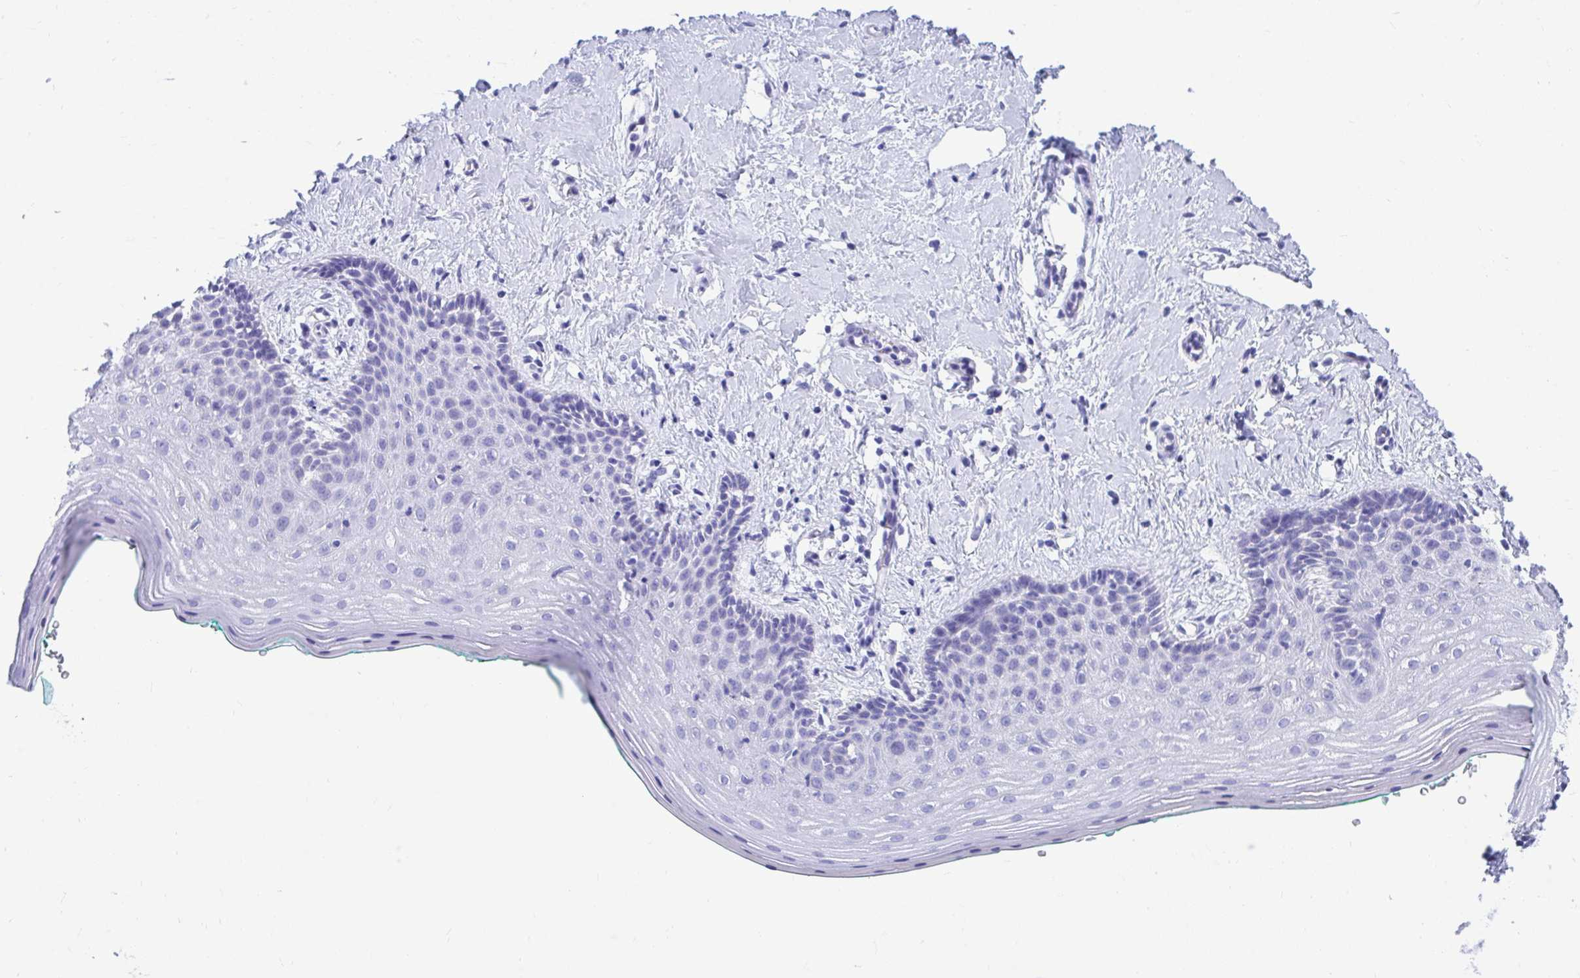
{"staining": {"intensity": "negative", "quantity": "none", "location": "none"}, "tissue": "vagina", "cell_type": "Squamous epithelial cells", "image_type": "normal", "snomed": [{"axis": "morphology", "description": "Normal tissue, NOS"}, {"axis": "topography", "description": "Vagina"}], "caption": "Immunohistochemical staining of unremarkable vagina exhibits no significant staining in squamous epithelial cells.", "gene": "SHISA8", "patient": {"sex": "female", "age": 42}}